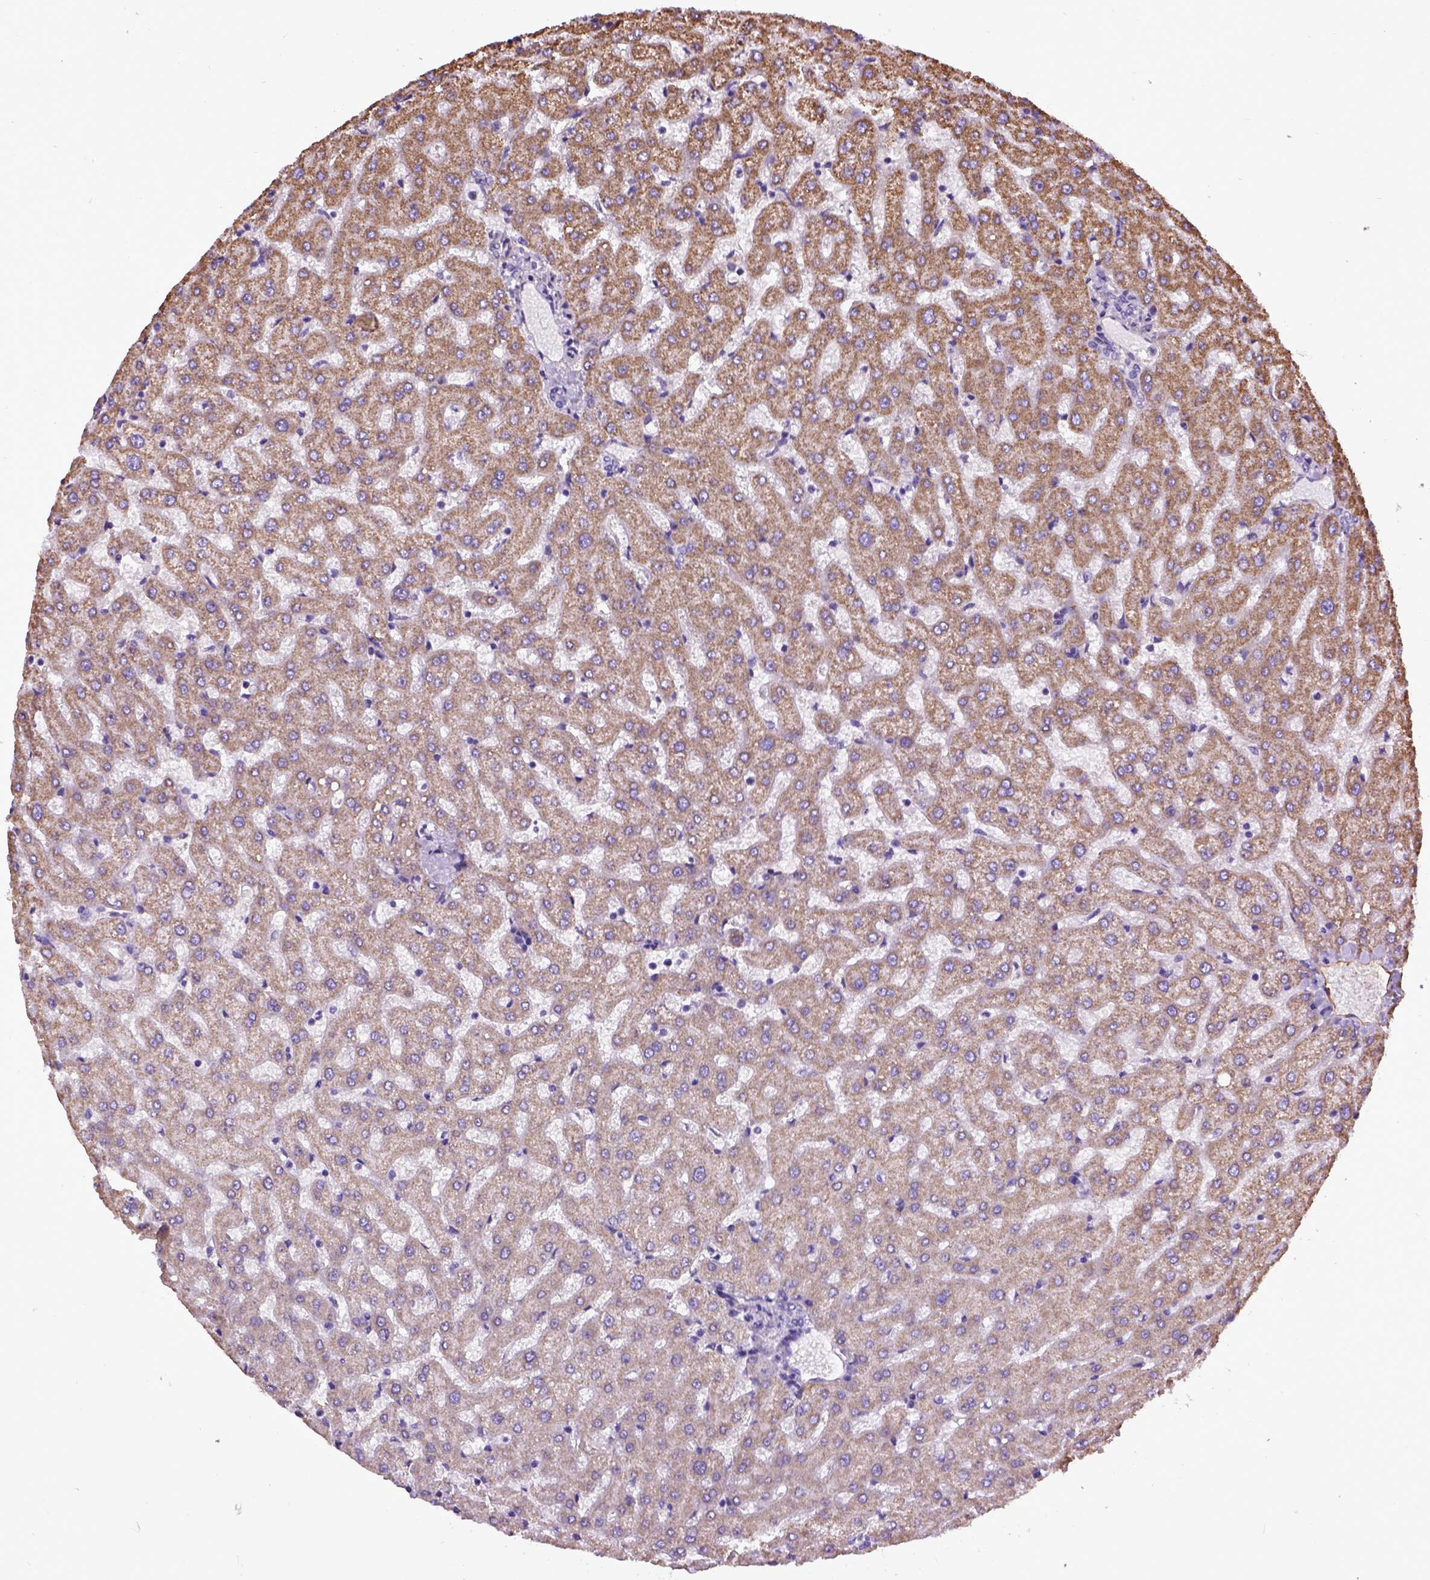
{"staining": {"intensity": "negative", "quantity": "none", "location": "none"}, "tissue": "liver", "cell_type": "Cholangiocytes", "image_type": "normal", "snomed": [{"axis": "morphology", "description": "Normal tissue, NOS"}, {"axis": "topography", "description": "Liver"}], "caption": "Immunohistochemistry image of benign human liver stained for a protein (brown), which demonstrates no expression in cholangiocytes. Nuclei are stained in blue.", "gene": "ENG", "patient": {"sex": "female", "age": 50}}